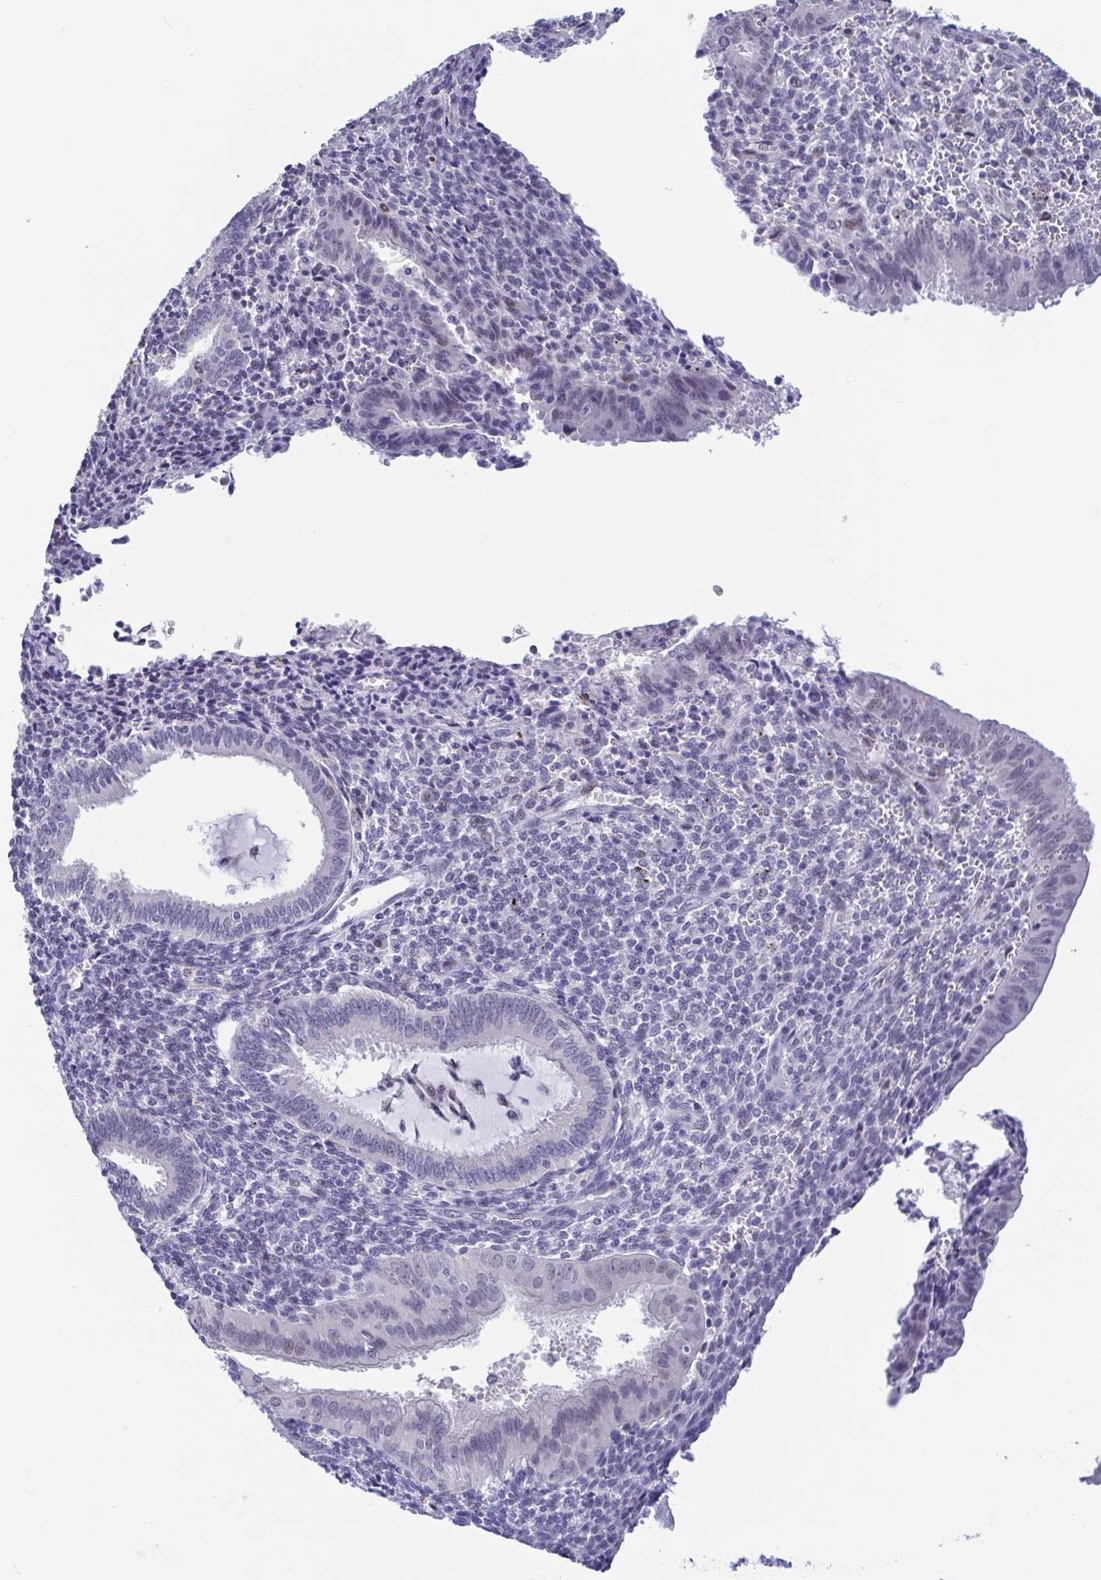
{"staining": {"intensity": "negative", "quantity": "none", "location": "none"}, "tissue": "endometrium", "cell_type": "Cells in endometrial stroma", "image_type": "normal", "snomed": [{"axis": "morphology", "description": "Normal tissue, NOS"}, {"axis": "topography", "description": "Endometrium"}], "caption": "Immunohistochemistry of normal human endometrium exhibits no positivity in cells in endometrial stroma.", "gene": "PERM1", "patient": {"sex": "female", "age": 41}}